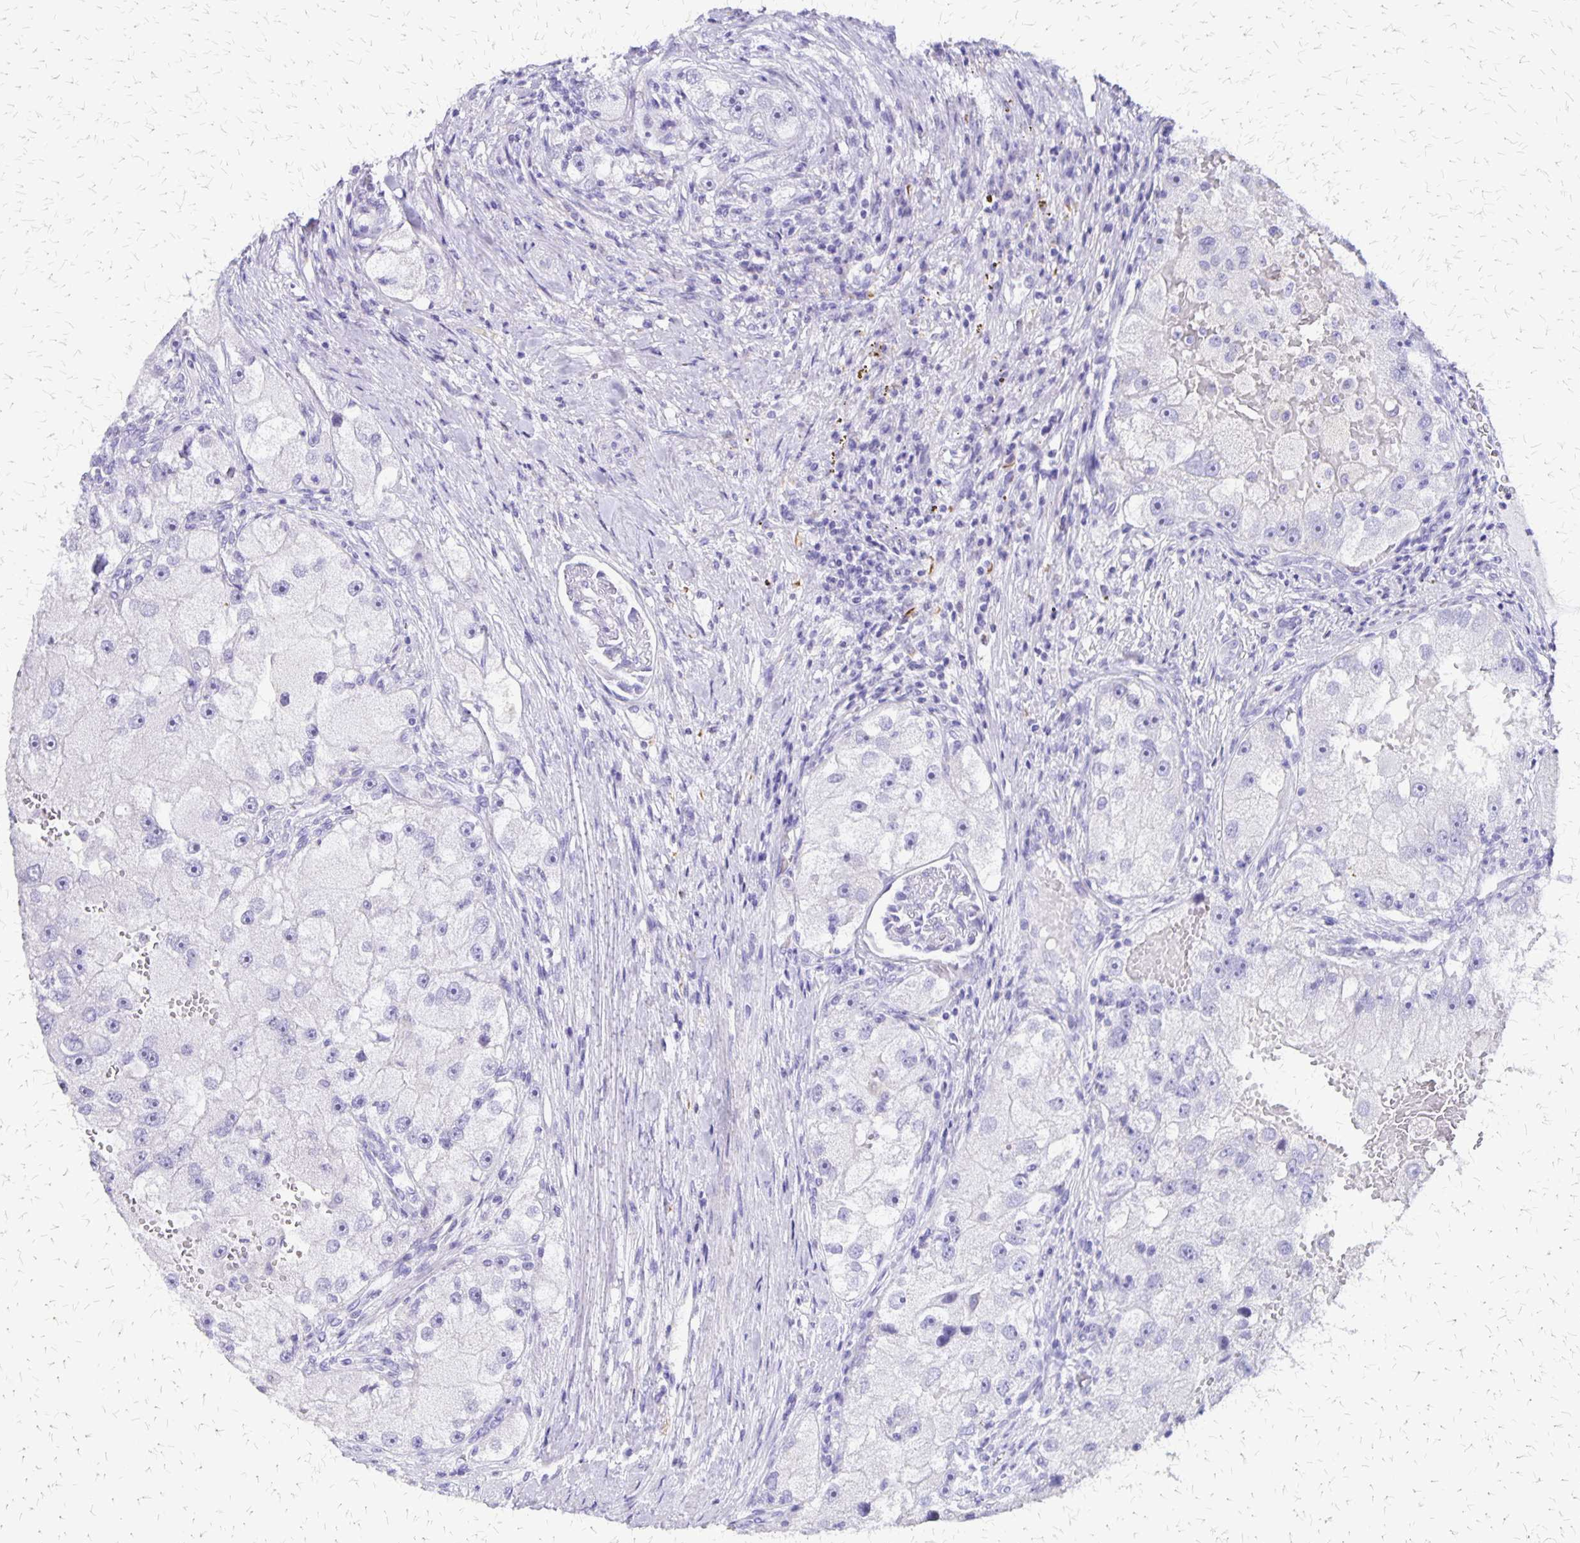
{"staining": {"intensity": "negative", "quantity": "none", "location": "none"}, "tissue": "renal cancer", "cell_type": "Tumor cells", "image_type": "cancer", "snomed": [{"axis": "morphology", "description": "Adenocarcinoma, NOS"}, {"axis": "topography", "description": "Kidney"}], "caption": "Tumor cells show no significant protein expression in renal cancer (adenocarcinoma). (DAB IHC, high magnification).", "gene": "SLC13A2", "patient": {"sex": "male", "age": 63}}